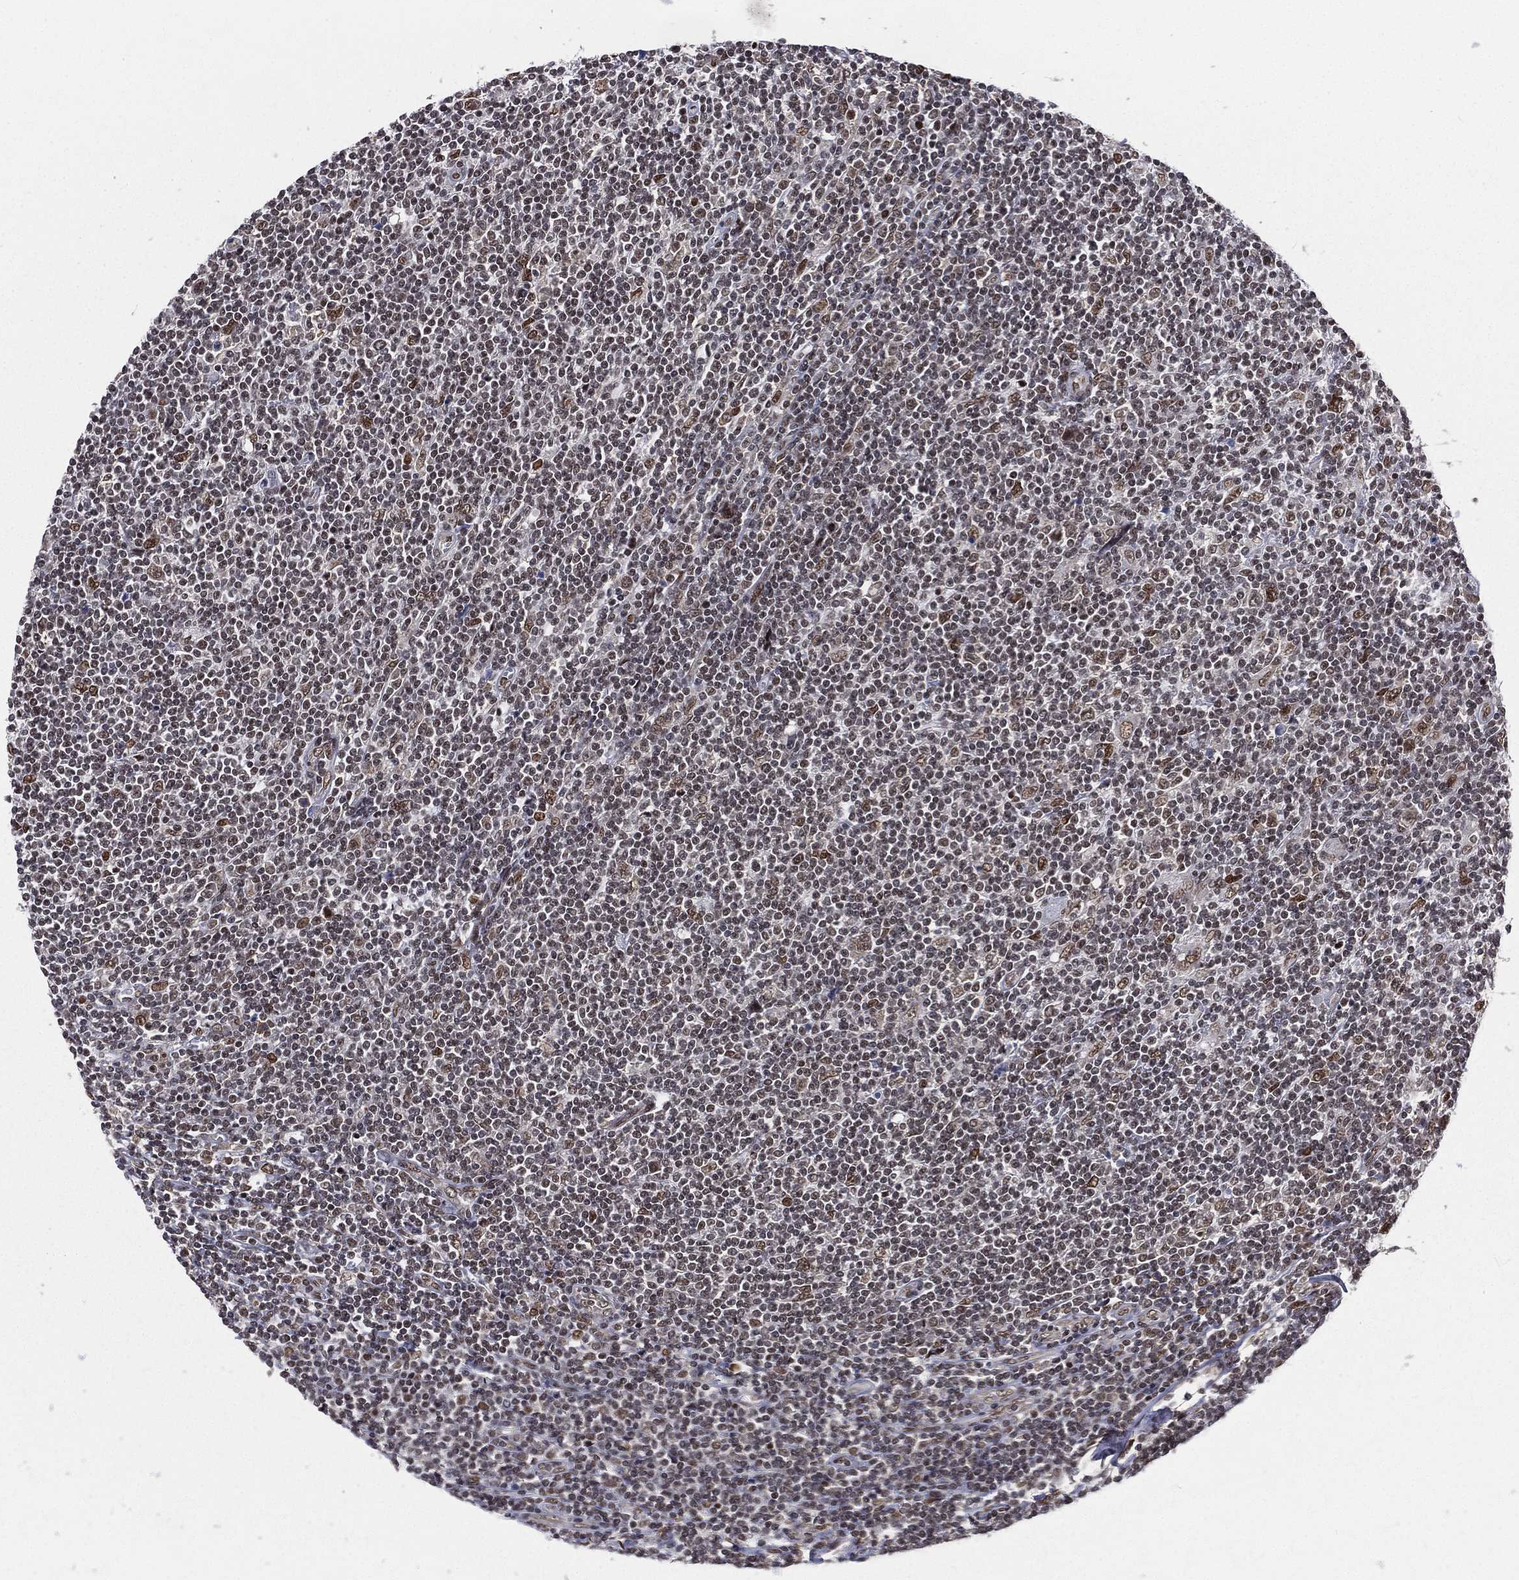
{"staining": {"intensity": "moderate", "quantity": ">75%", "location": "nuclear"}, "tissue": "lymphoma", "cell_type": "Tumor cells", "image_type": "cancer", "snomed": [{"axis": "morphology", "description": "Hodgkin's disease, NOS"}, {"axis": "topography", "description": "Lymph node"}], "caption": "Immunohistochemical staining of human lymphoma demonstrates moderate nuclear protein positivity in about >75% of tumor cells. (IHC, brightfield microscopy, high magnification).", "gene": "FUBP3", "patient": {"sex": "male", "age": 40}}